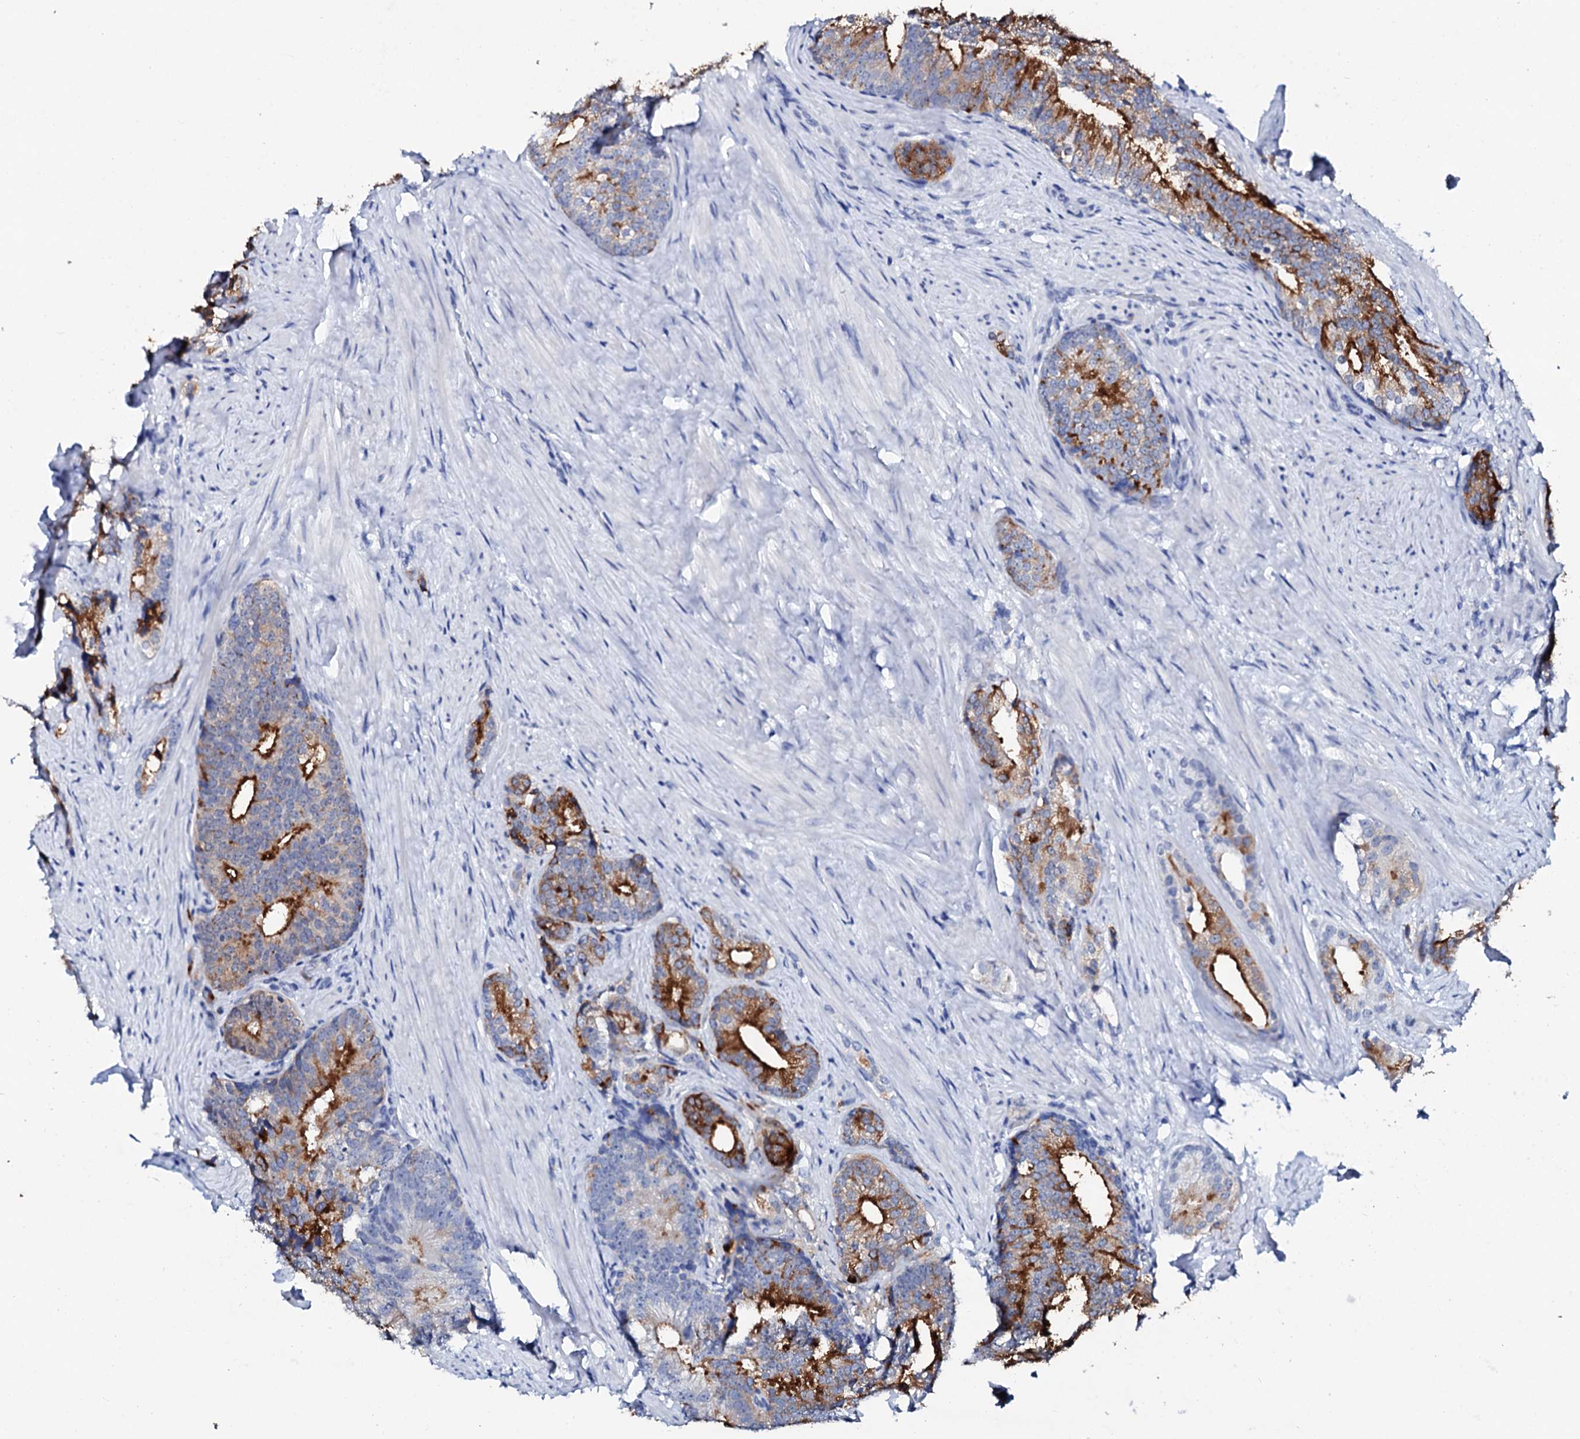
{"staining": {"intensity": "strong", "quantity": "25%-75%", "location": "cytoplasmic/membranous"}, "tissue": "prostate cancer", "cell_type": "Tumor cells", "image_type": "cancer", "snomed": [{"axis": "morphology", "description": "Adenocarcinoma, Low grade"}, {"axis": "topography", "description": "Prostate"}], "caption": "Tumor cells reveal strong cytoplasmic/membranous staining in approximately 25%-75% of cells in prostate cancer (low-grade adenocarcinoma).", "gene": "SPATA19", "patient": {"sex": "male", "age": 71}}